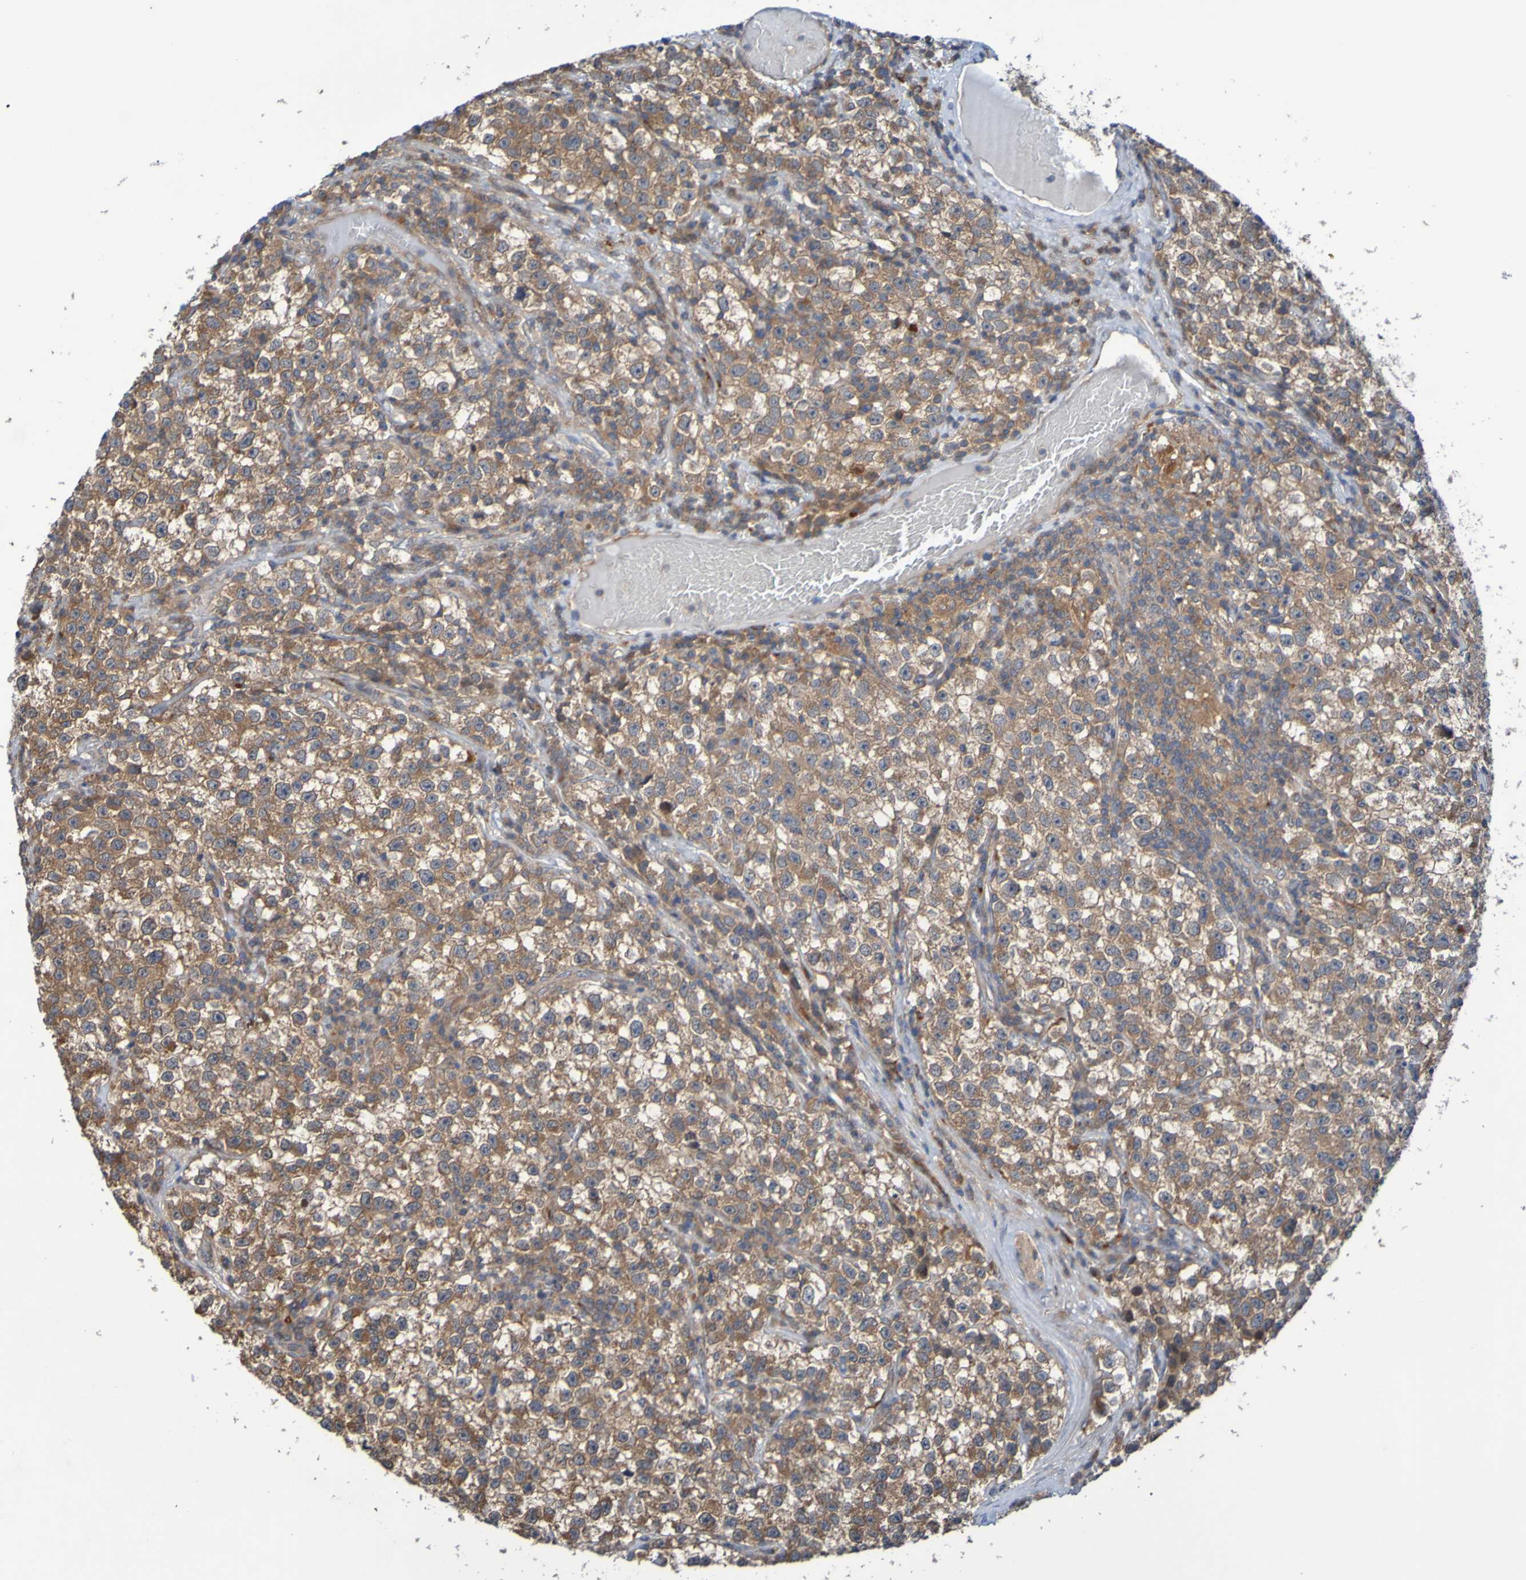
{"staining": {"intensity": "moderate", "quantity": ">75%", "location": "cytoplasmic/membranous"}, "tissue": "testis cancer", "cell_type": "Tumor cells", "image_type": "cancer", "snomed": [{"axis": "morphology", "description": "Seminoma, NOS"}, {"axis": "topography", "description": "Testis"}], "caption": "Tumor cells exhibit medium levels of moderate cytoplasmic/membranous staining in about >75% of cells in testis cancer. (DAB (3,3'-diaminobenzidine) = brown stain, brightfield microscopy at high magnification).", "gene": "SDK1", "patient": {"sex": "male", "age": 22}}